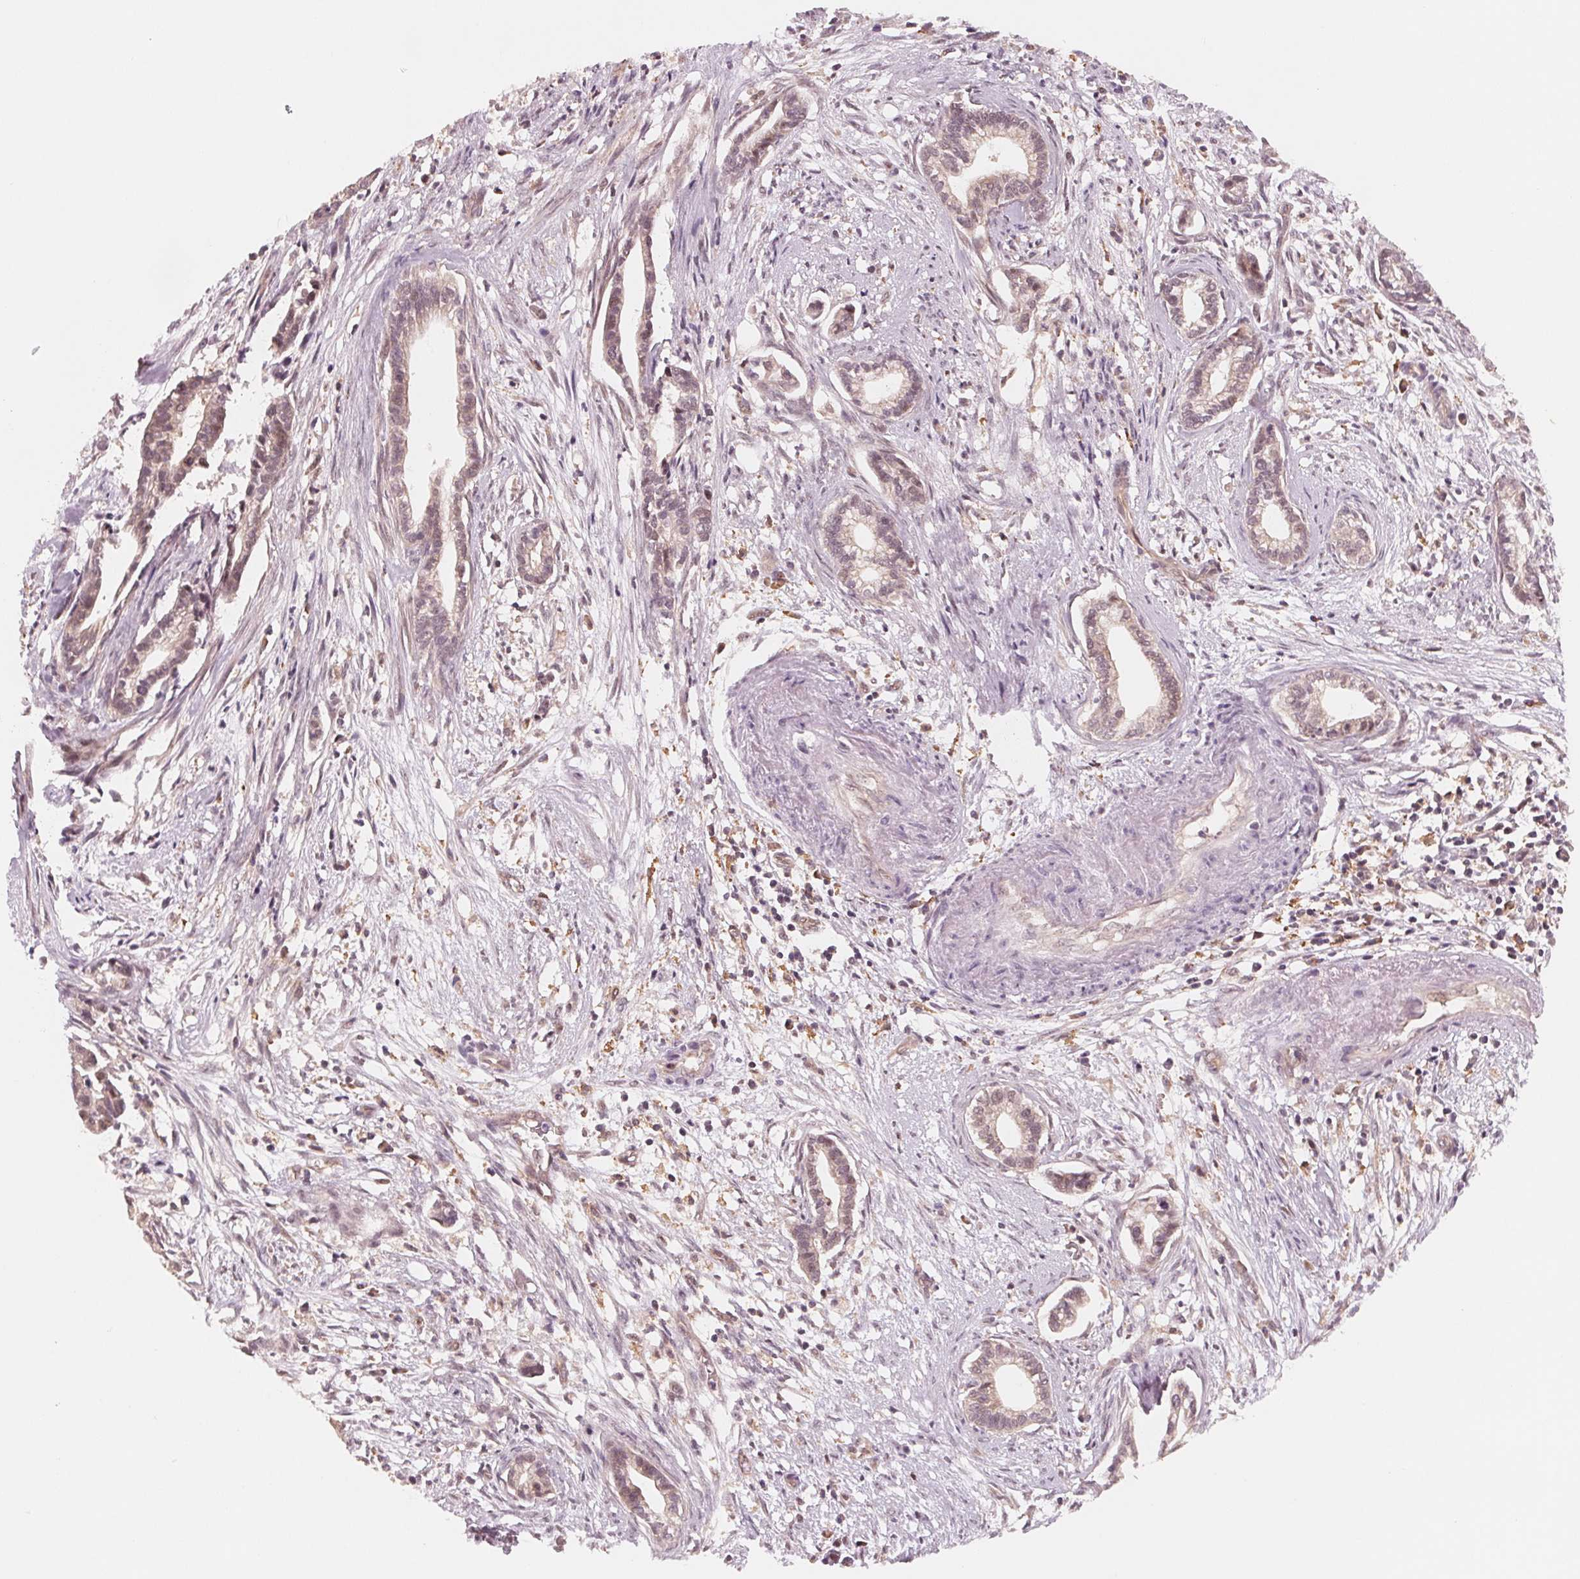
{"staining": {"intensity": "weak", "quantity": ">75%", "location": "cytoplasmic/membranous"}, "tissue": "cervical cancer", "cell_type": "Tumor cells", "image_type": "cancer", "snomed": [{"axis": "morphology", "description": "Adenocarcinoma, NOS"}, {"axis": "topography", "description": "Cervix"}], "caption": "Adenocarcinoma (cervical) stained with a protein marker shows weak staining in tumor cells.", "gene": "IL9R", "patient": {"sex": "female", "age": 62}}